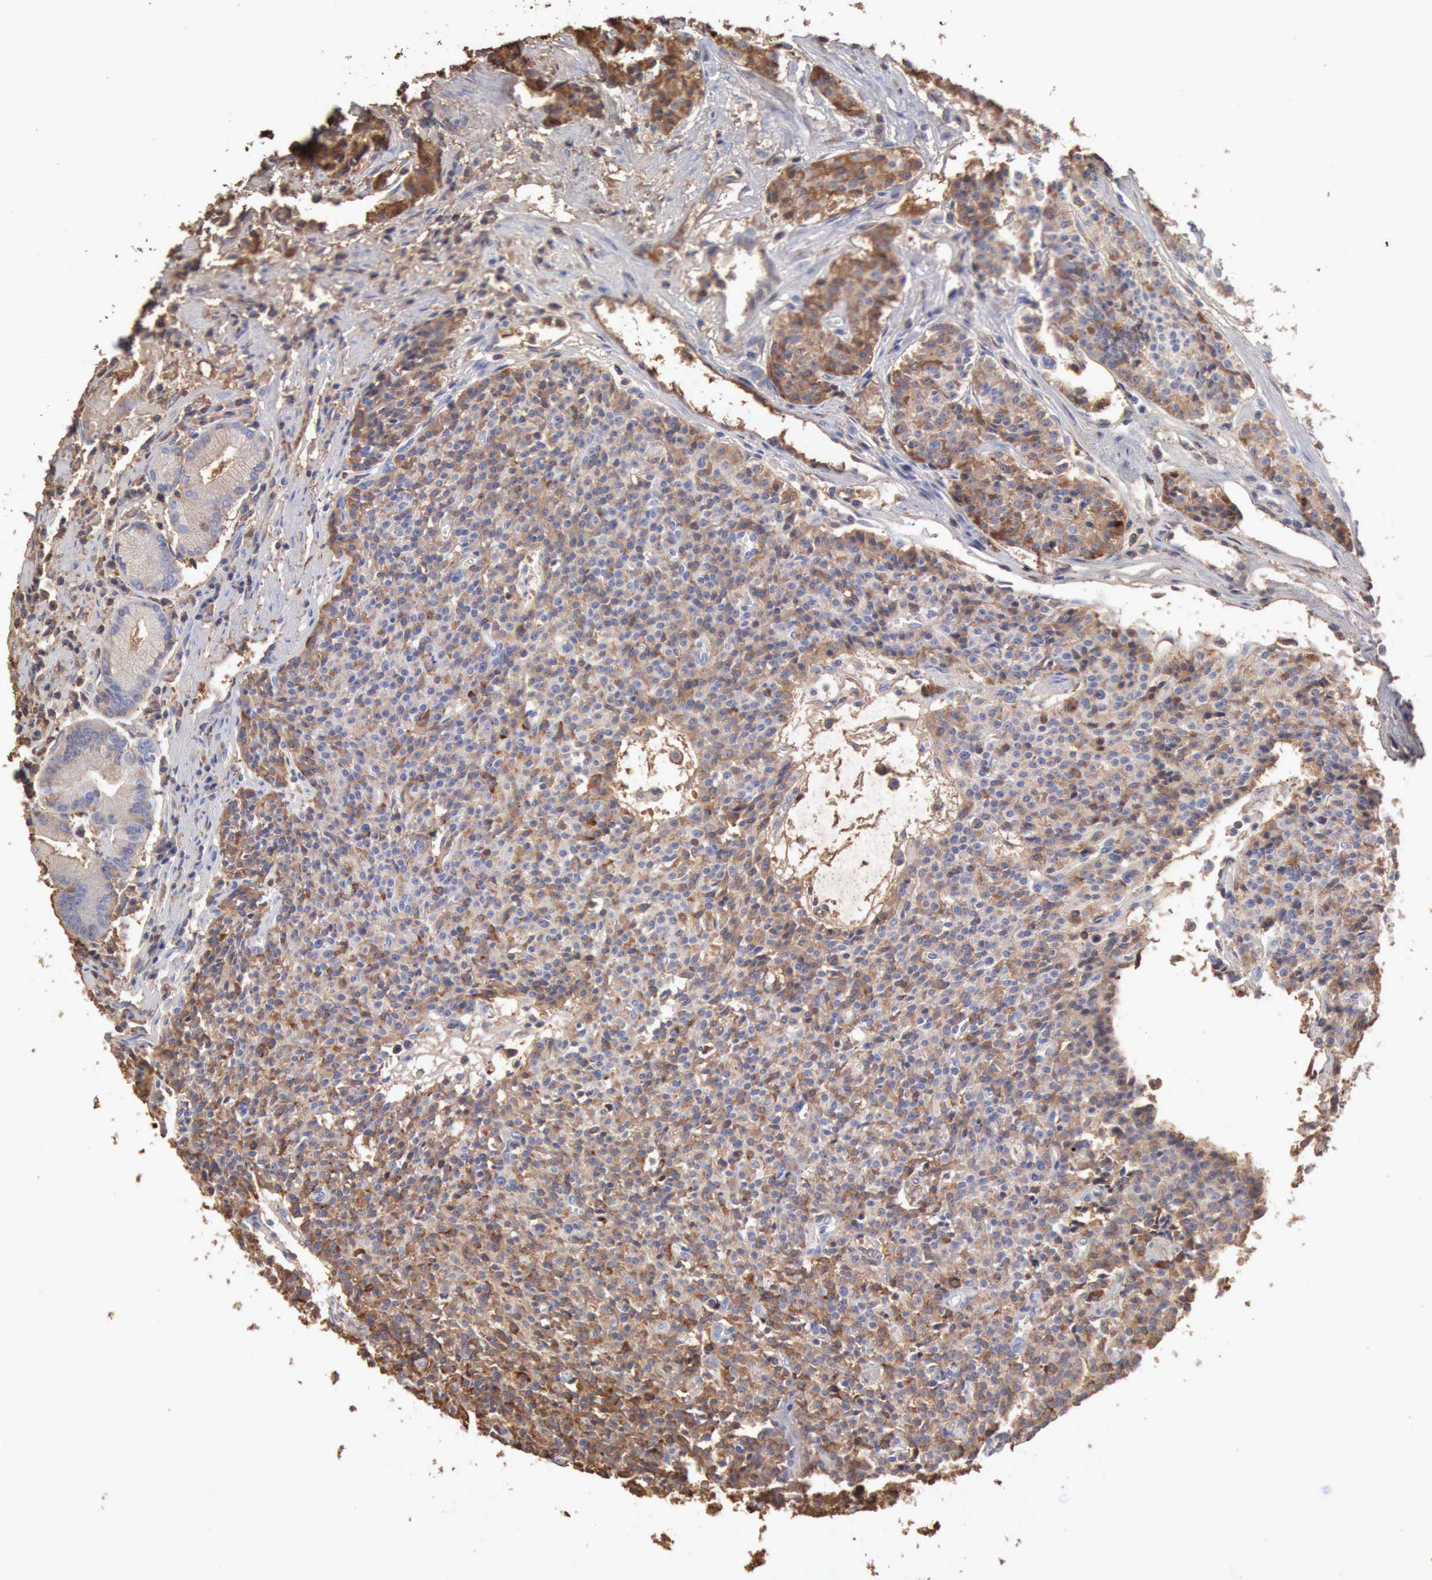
{"staining": {"intensity": "moderate", "quantity": ">75%", "location": "cytoplasmic/membranous"}, "tissue": "carcinoid", "cell_type": "Tumor cells", "image_type": "cancer", "snomed": [{"axis": "morphology", "description": "Carcinoid, malignant, NOS"}, {"axis": "topography", "description": "Stomach"}], "caption": "Human carcinoid (malignant) stained for a protein (brown) shows moderate cytoplasmic/membranous positive staining in about >75% of tumor cells.", "gene": "SERPINA1", "patient": {"sex": "female", "age": 76}}